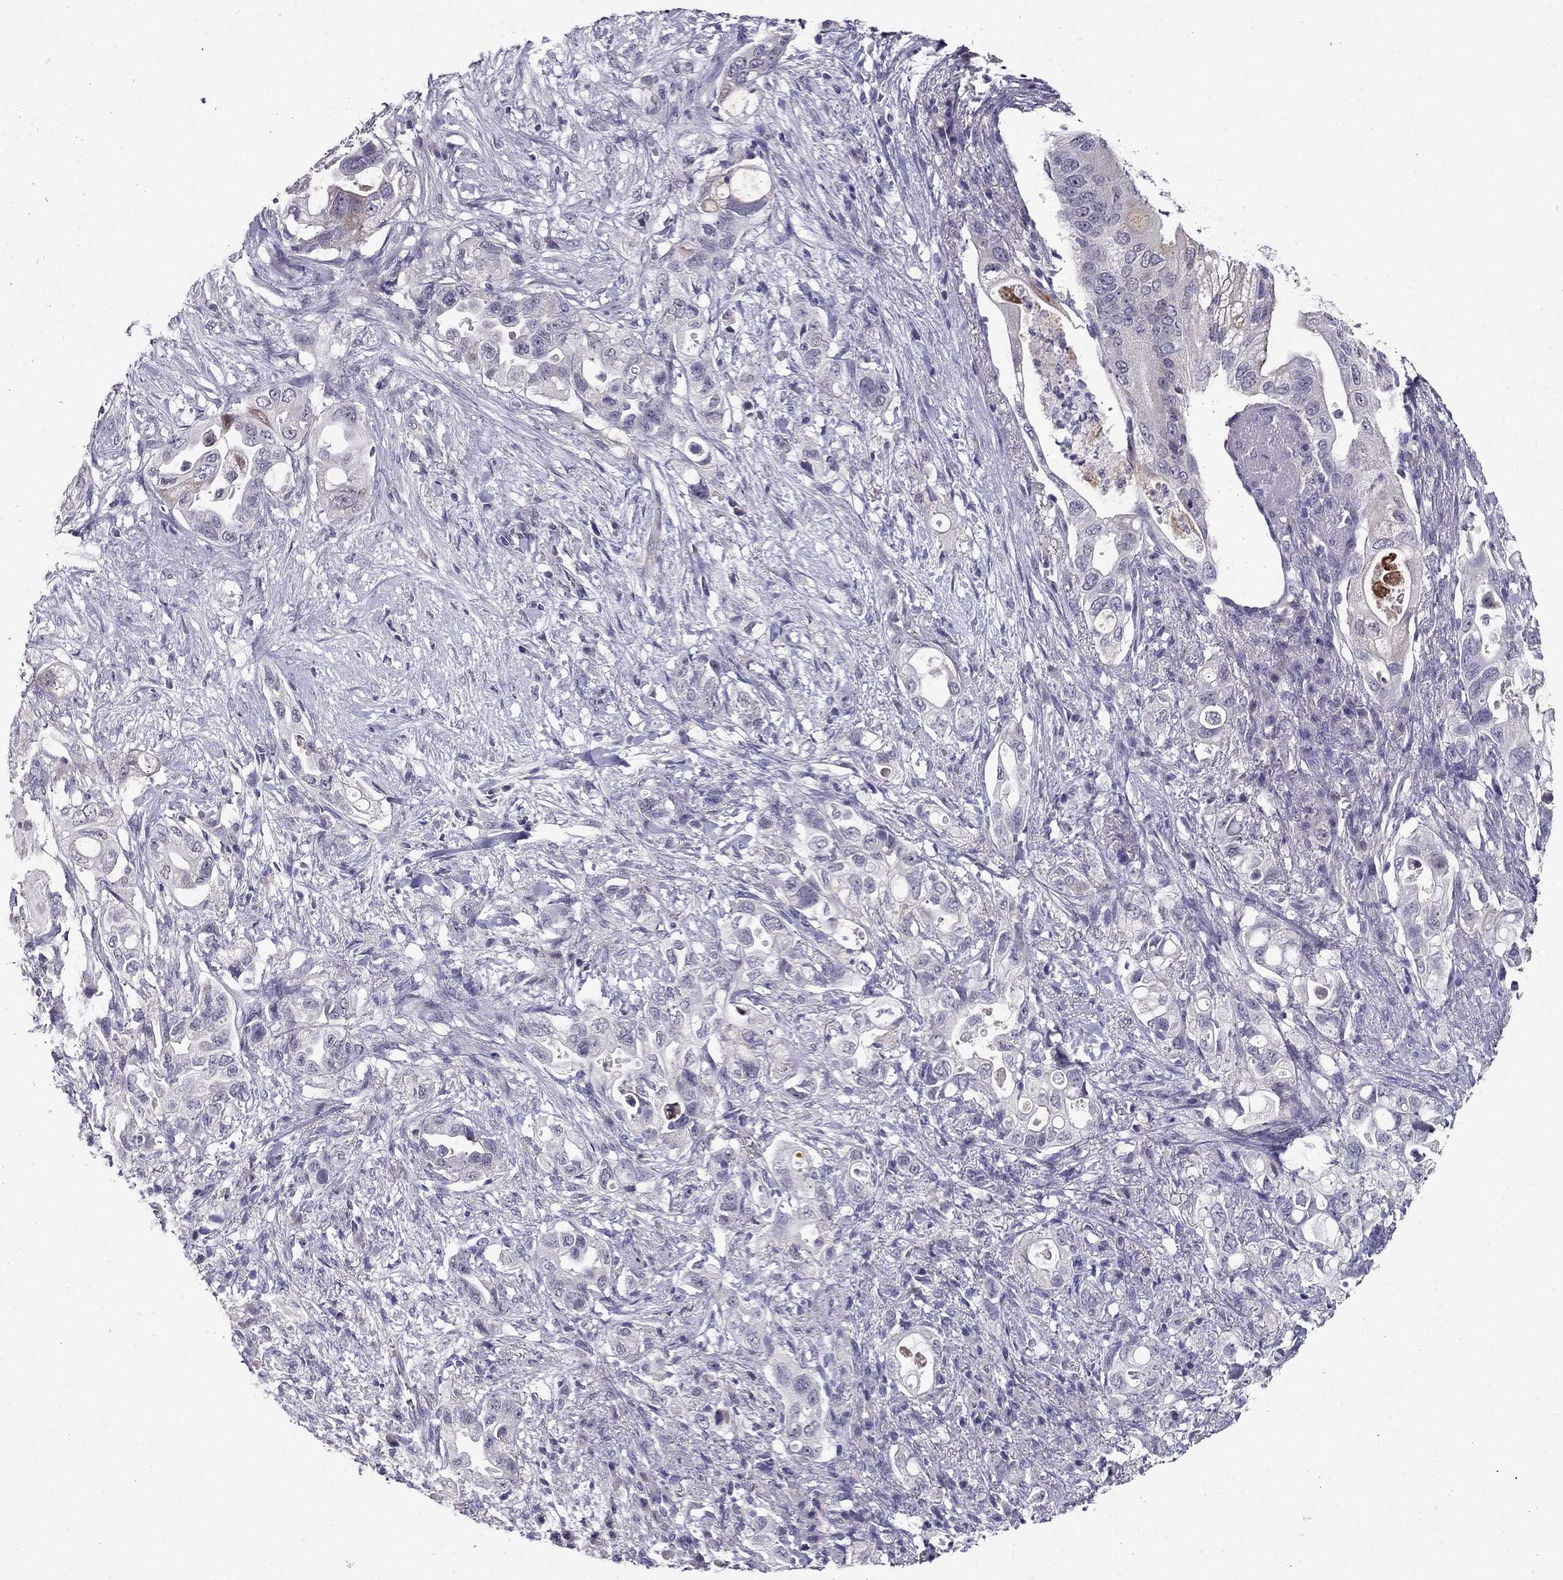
{"staining": {"intensity": "negative", "quantity": "none", "location": "none"}, "tissue": "pancreatic cancer", "cell_type": "Tumor cells", "image_type": "cancer", "snomed": [{"axis": "morphology", "description": "Adenocarcinoma, NOS"}, {"axis": "topography", "description": "Pancreas"}], "caption": "Image shows no protein expression in tumor cells of pancreatic adenocarcinoma tissue.", "gene": "DUSP15", "patient": {"sex": "female", "age": 72}}